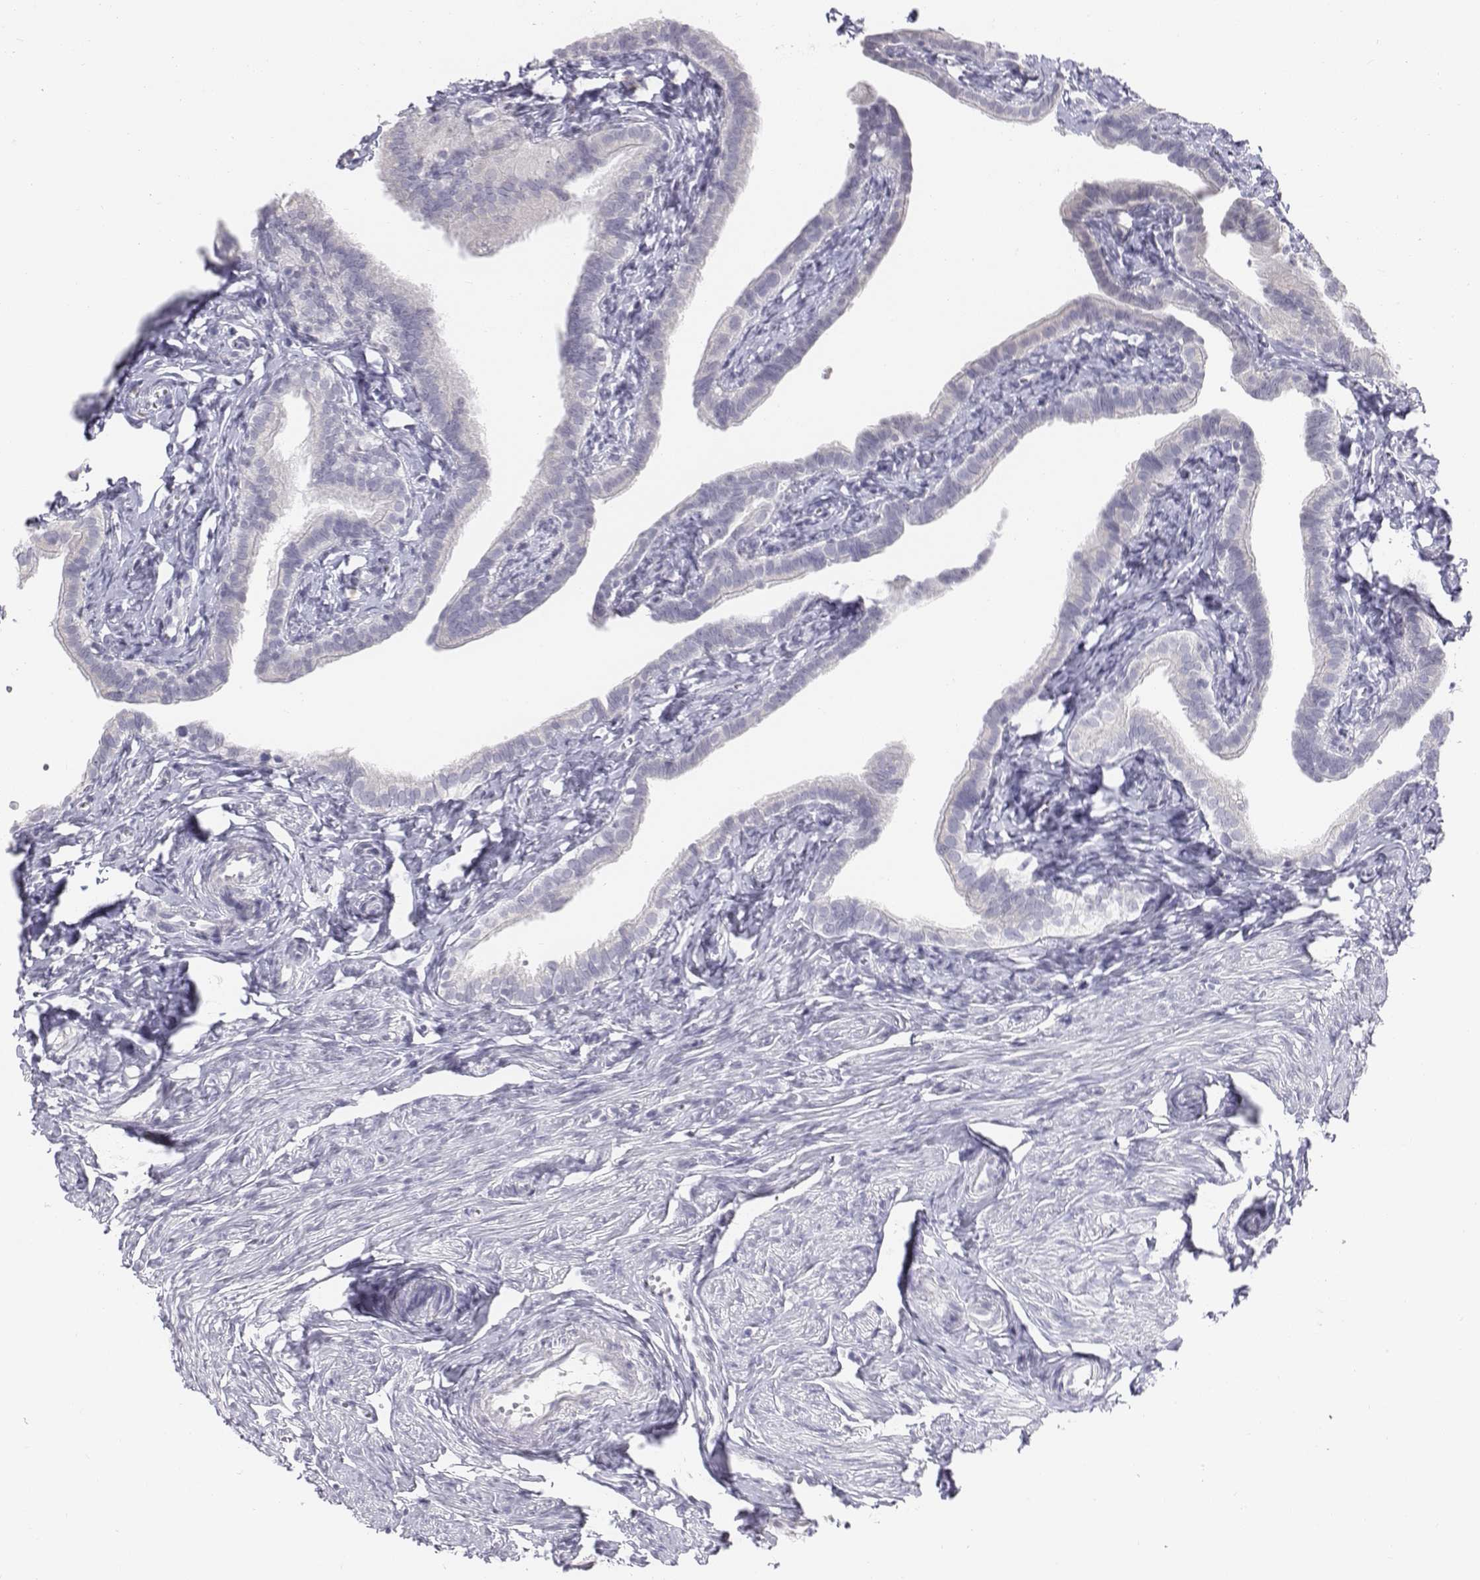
{"staining": {"intensity": "negative", "quantity": "none", "location": "none"}, "tissue": "fallopian tube", "cell_type": "Glandular cells", "image_type": "normal", "snomed": [{"axis": "morphology", "description": "Normal tissue, NOS"}, {"axis": "topography", "description": "Fallopian tube"}], "caption": "Fallopian tube stained for a protein using IHC reveals no positivity glandular cells.", "gene": "PENK", "patient": {"sex": "female", "age": 41}}